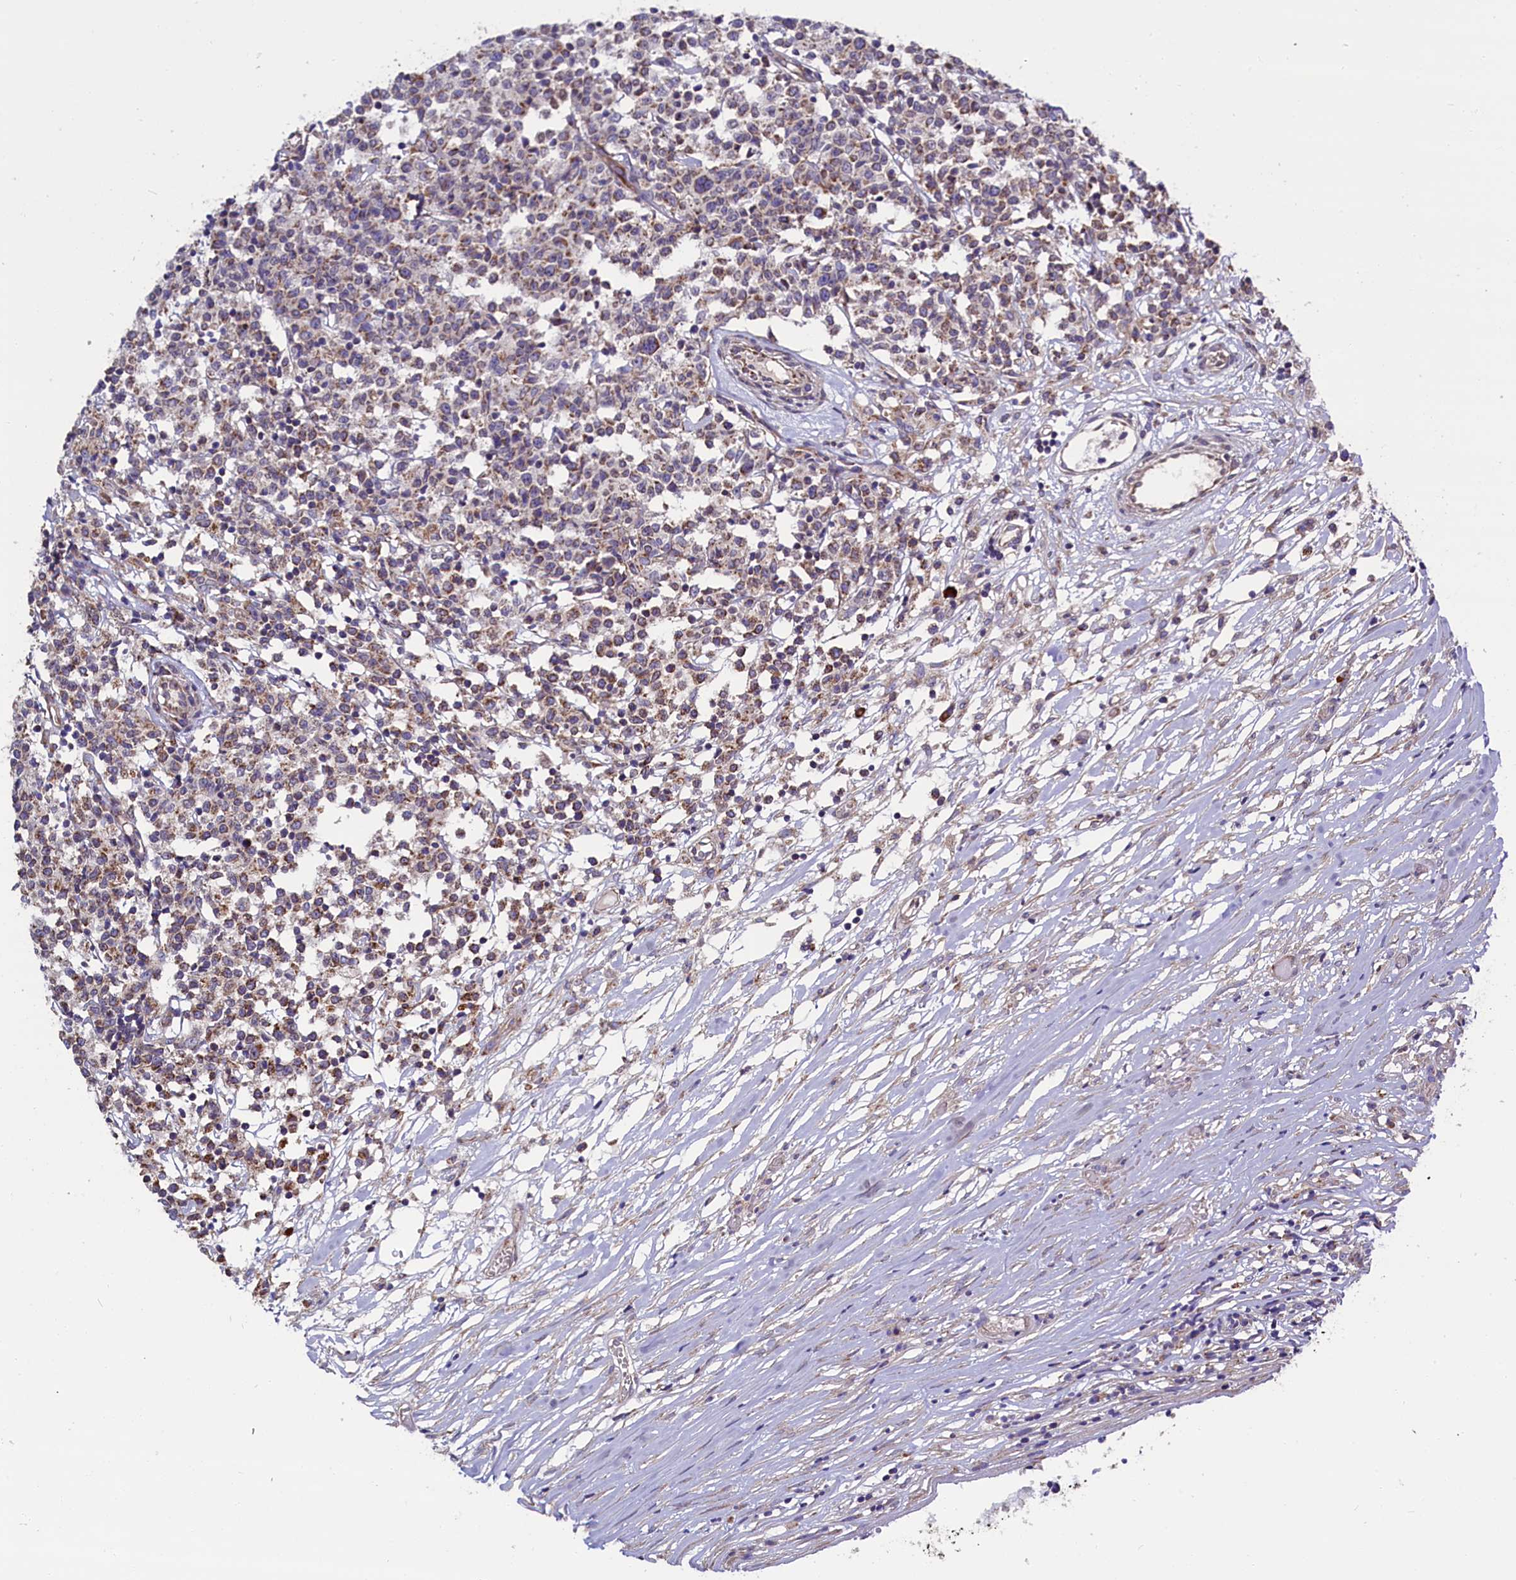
{"staining": {"intensity": "weak", "quantity": "25%-75%", "location": "cytoplasmic/membranous"}, "tissue": "lymphoma", "cell_type": "Tumor cells", "image_type": "cancer", "snomed": [{"axis": "morphology", "description": "Malignant lymphoma, non-Hodgkin's type, Low grade"}, {"axis": "topography", "description": "Small intestine"}], "caption": "Protein staining of malignant lymphoma, non-Hodgkin's type (low-grade) tissue shows weak cytoplasmic/membranous positivity in about 25%-75% of tumor cells.", "gene": "ZSWIM1", "patient": {"sex": "female", "age": 59}}